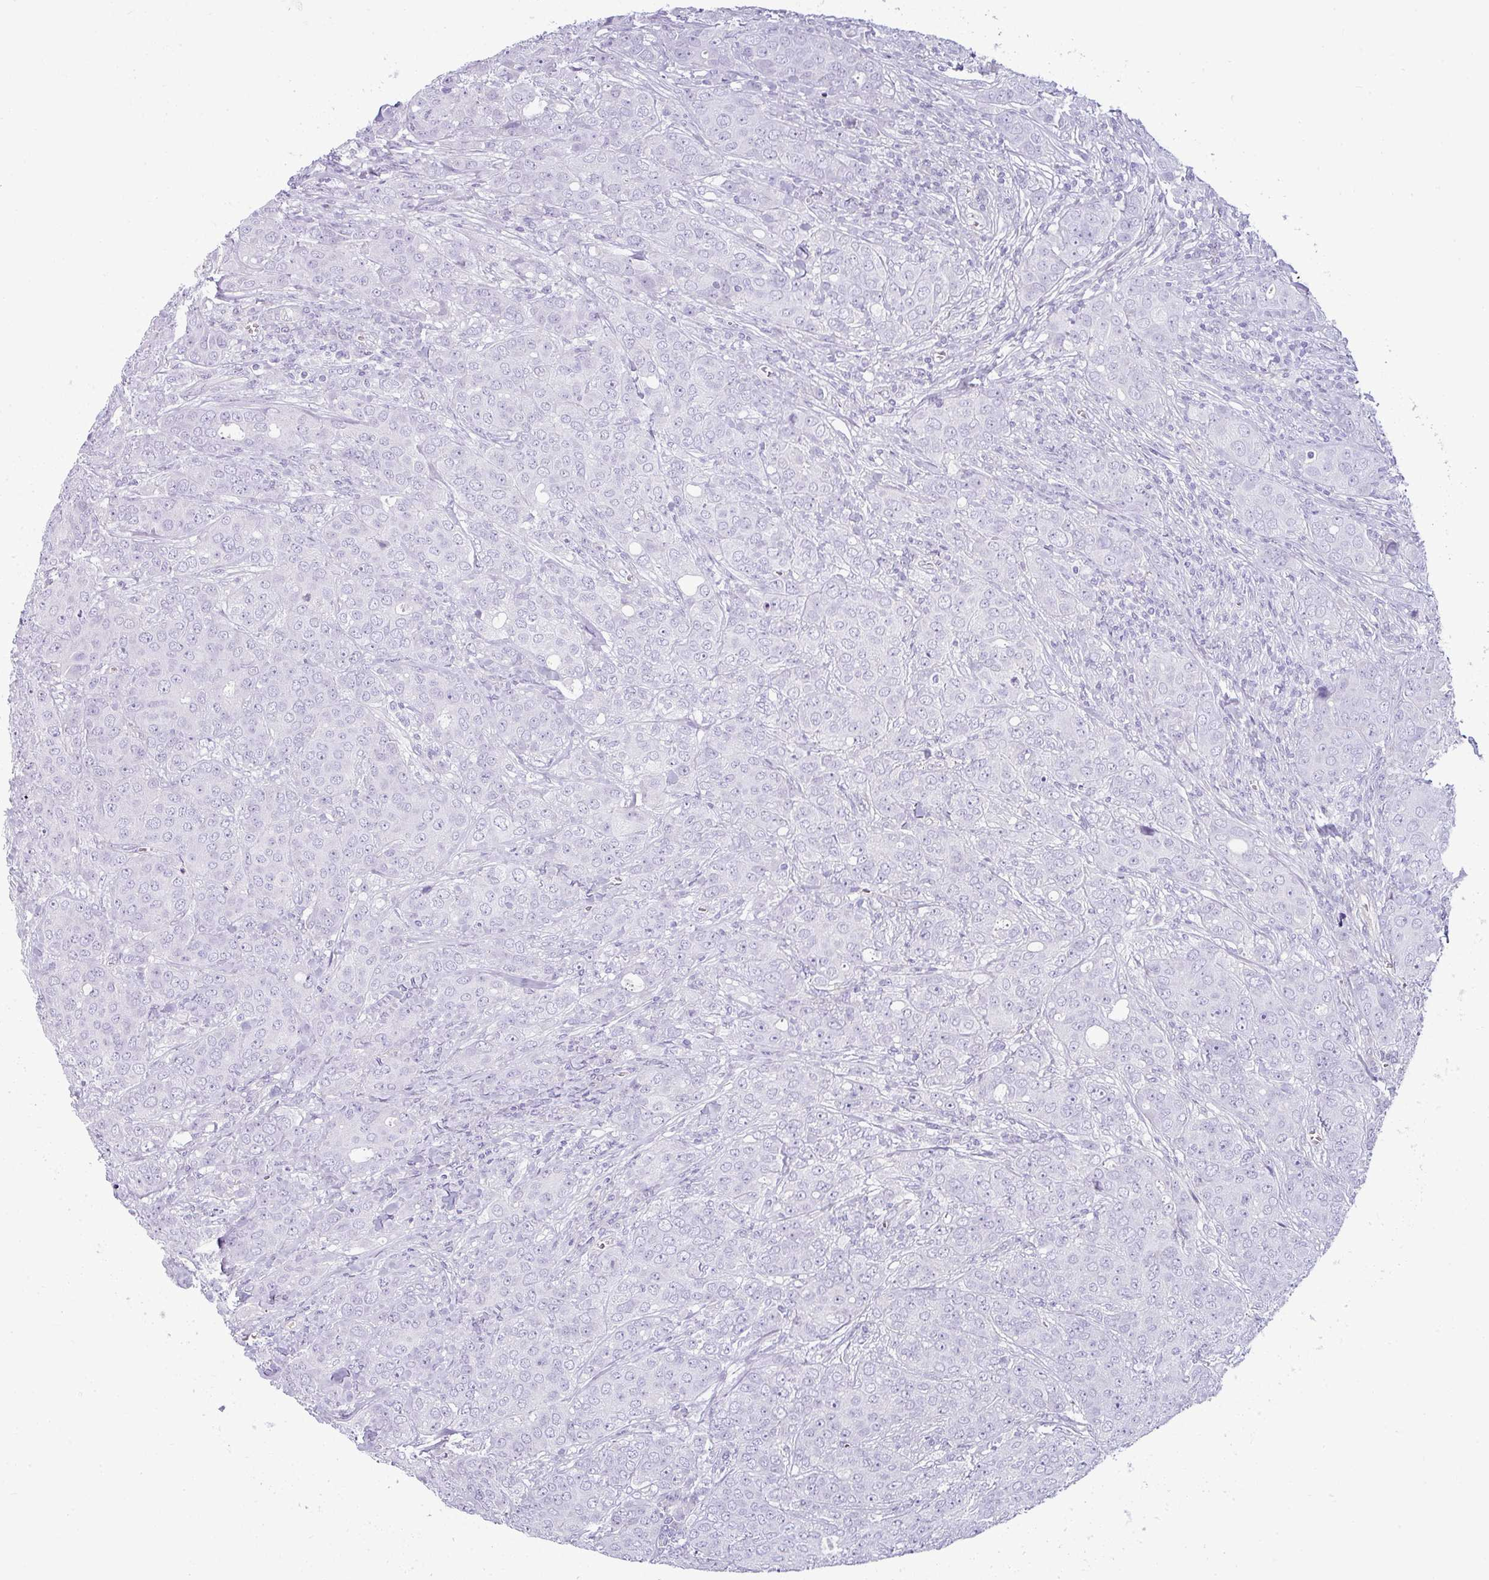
{"staining": {"intensity": "negative", "quantity": "none", "location": "none"}, "tissue": "breast cancer", "cell_type": "Tumor cells", "image_type": "cancer", "snomed": [{"axis": "morphology", "description": "Duct carcinoma"}, {"axis": "topography", "description": "Breast"}], "caption": "Immunohistochemical staining of breast cancer shows no significant positivity in tumor cells. (DAB immunohistochemistry (IHC) with hematoxylin counter stain).", "gene": "VCX2", "patient": {"sex": "female", "age": 43}}